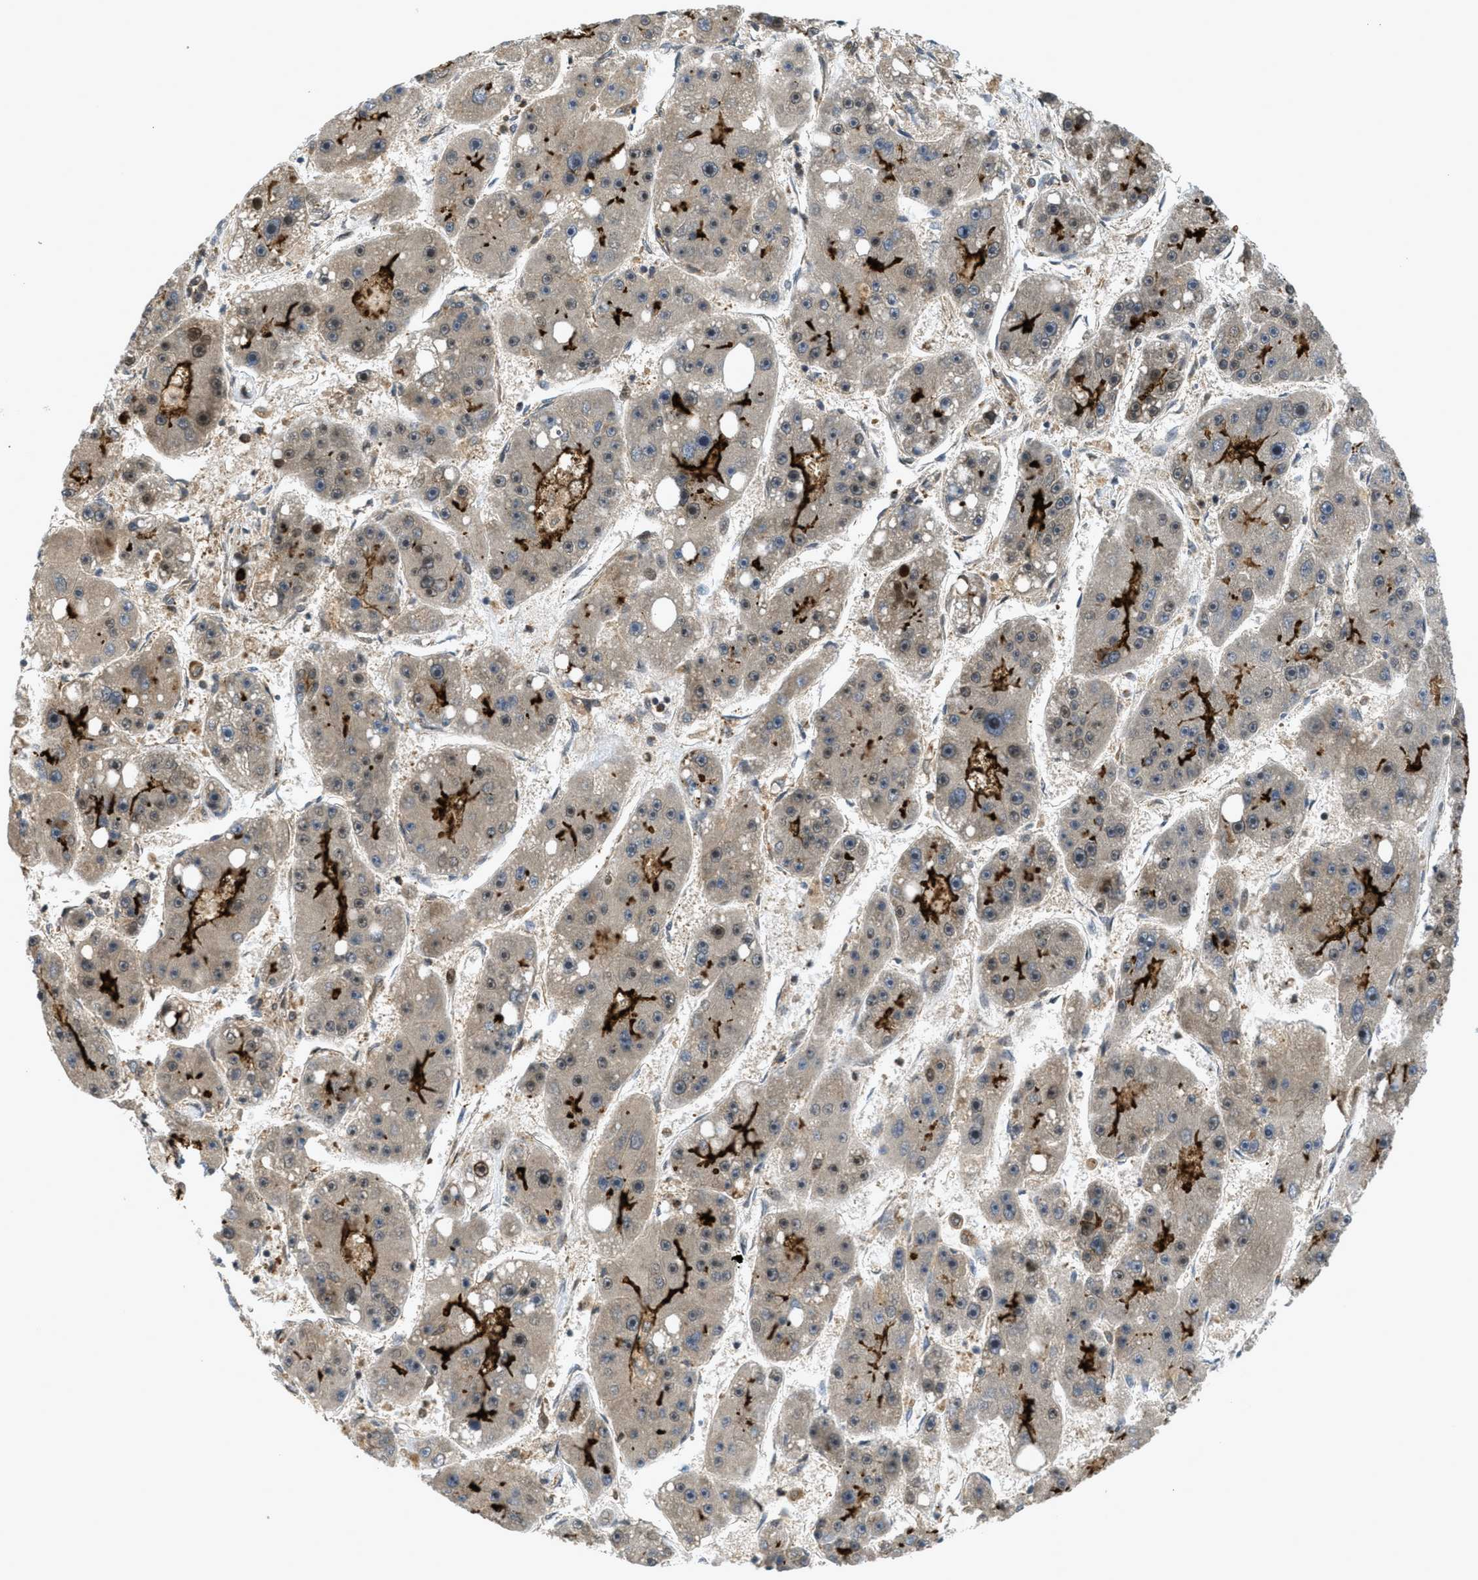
{"staining": {"intensity": "strong", "quantity": "<25%", "location": "cytoplasmic/membranous"}, "tissue": "liver cancer", "cell_type": "Tumor cells", "image_type": "cancer", "snomed": [{"axis": "morphology", "description": "Carcinoma, Hepatocellular, NOS"}, {"axis": "topography", "description": "Liver"}], "caption": "An immunohistochemistry (IHC) photomicrograph of tumor tissue is shown. Protein staining in brown shows strong cytoplasmic/membranous positivity in liver cancer within tumor cells.", "gene": "DNAJC28", "patient": {"sex": "female", "age": 61}}